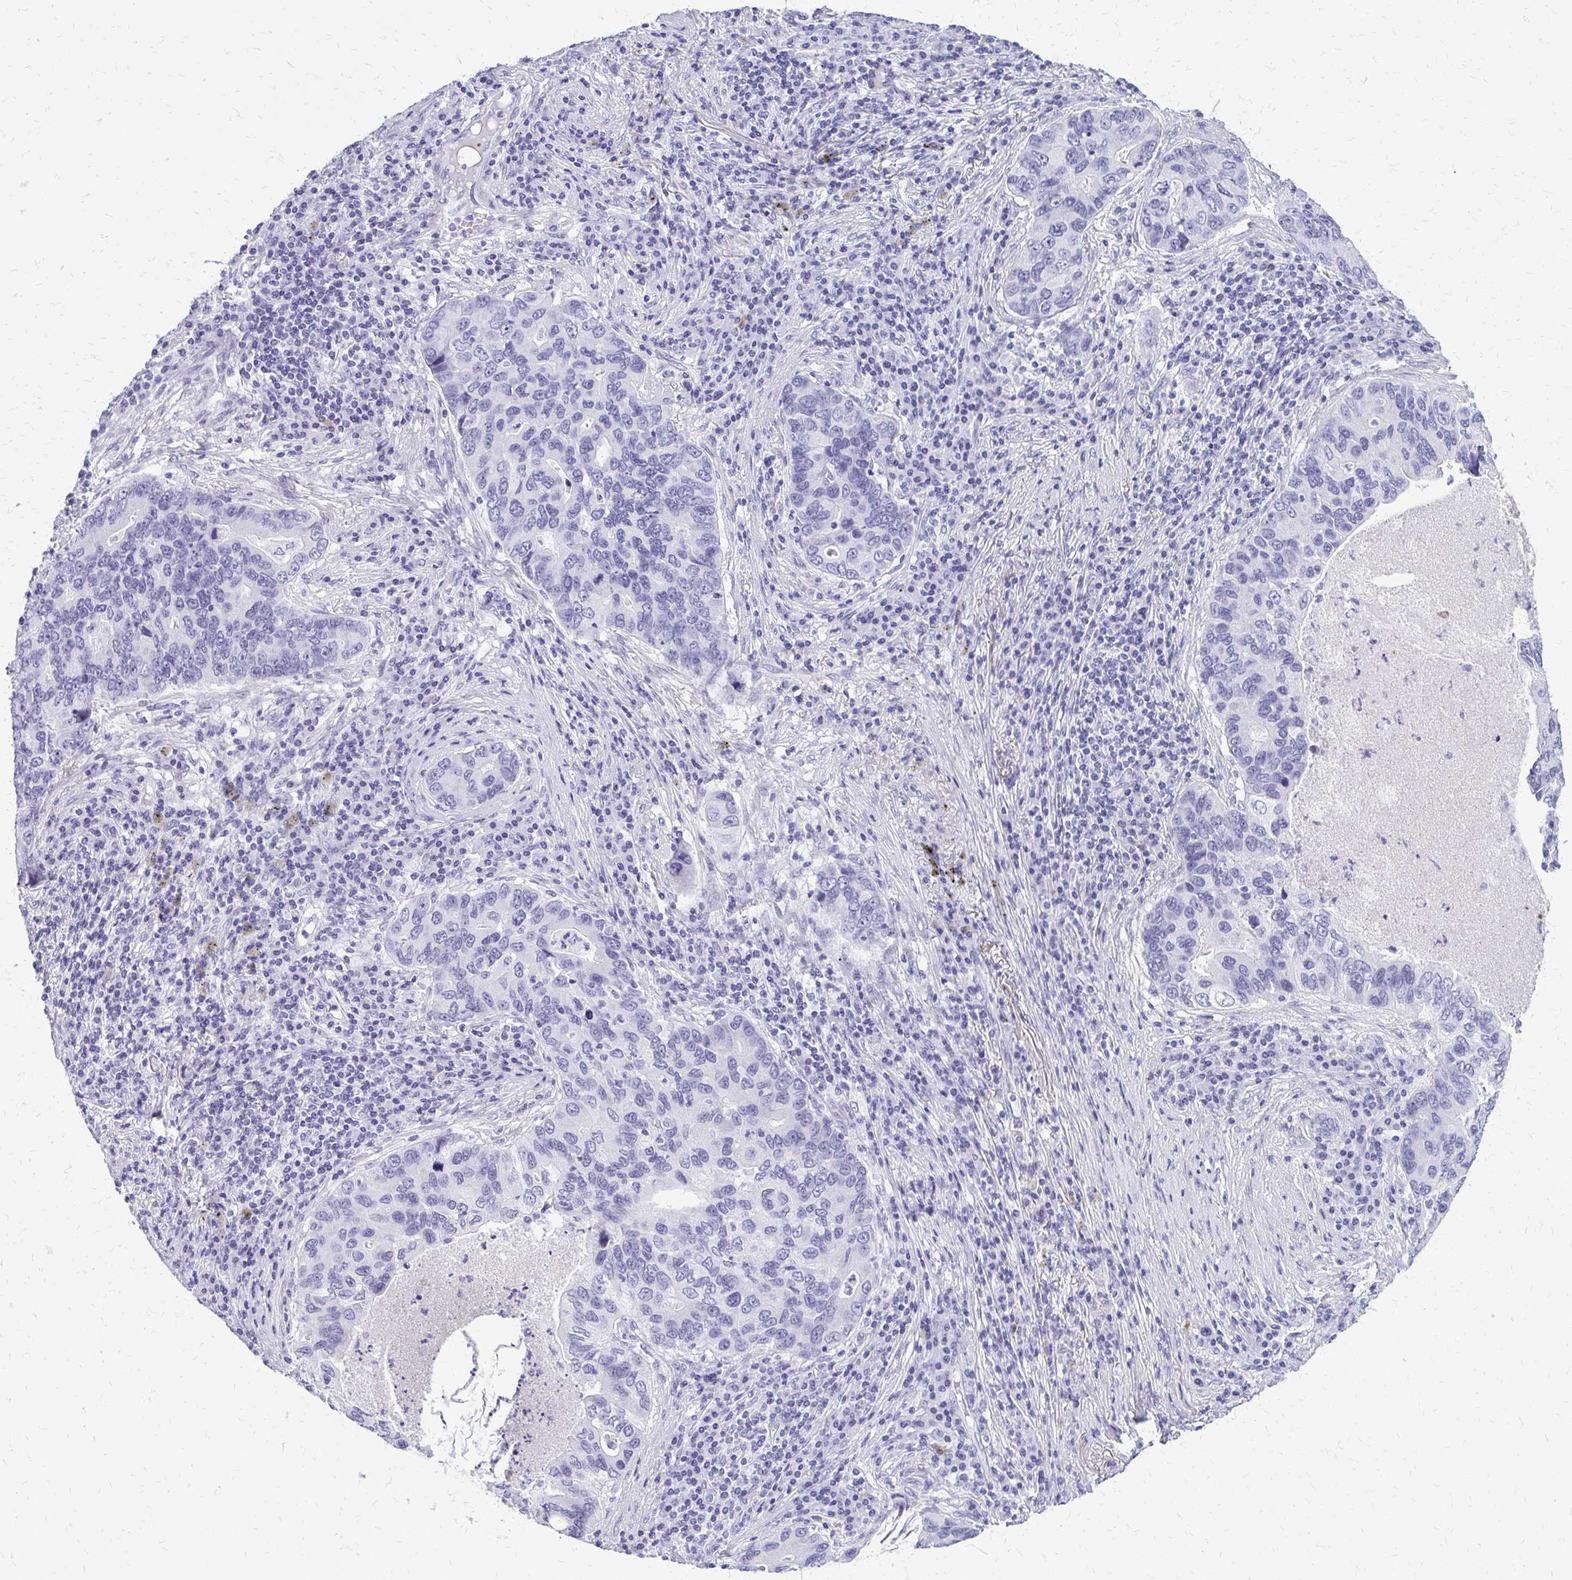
{"staining": {"intensity": "negative", "quantity": "none", "location": "none"}, "tissue": "lung cancer", "cell_type": "Tumor cells", "image_type": "cancer", "snomed": [{"axis": "morphology", "description": "Adenocarcinoma, NOS"}, {"axis": "morphology", "description": "Adenocarcinoma, metastatic, NOS"}, {"axis": "topography", "description": "Lymph node"}, {"axis": "topography", "description": "Lung"}], "caption": "An IHC micrograph of lung metastatic adenocarcinoma is shown. There is no staining in tumor cells of lung metastatic adenocarcinoma.", "gene": "FAM162B", "patient": {"sex": "female", "age": 54}}